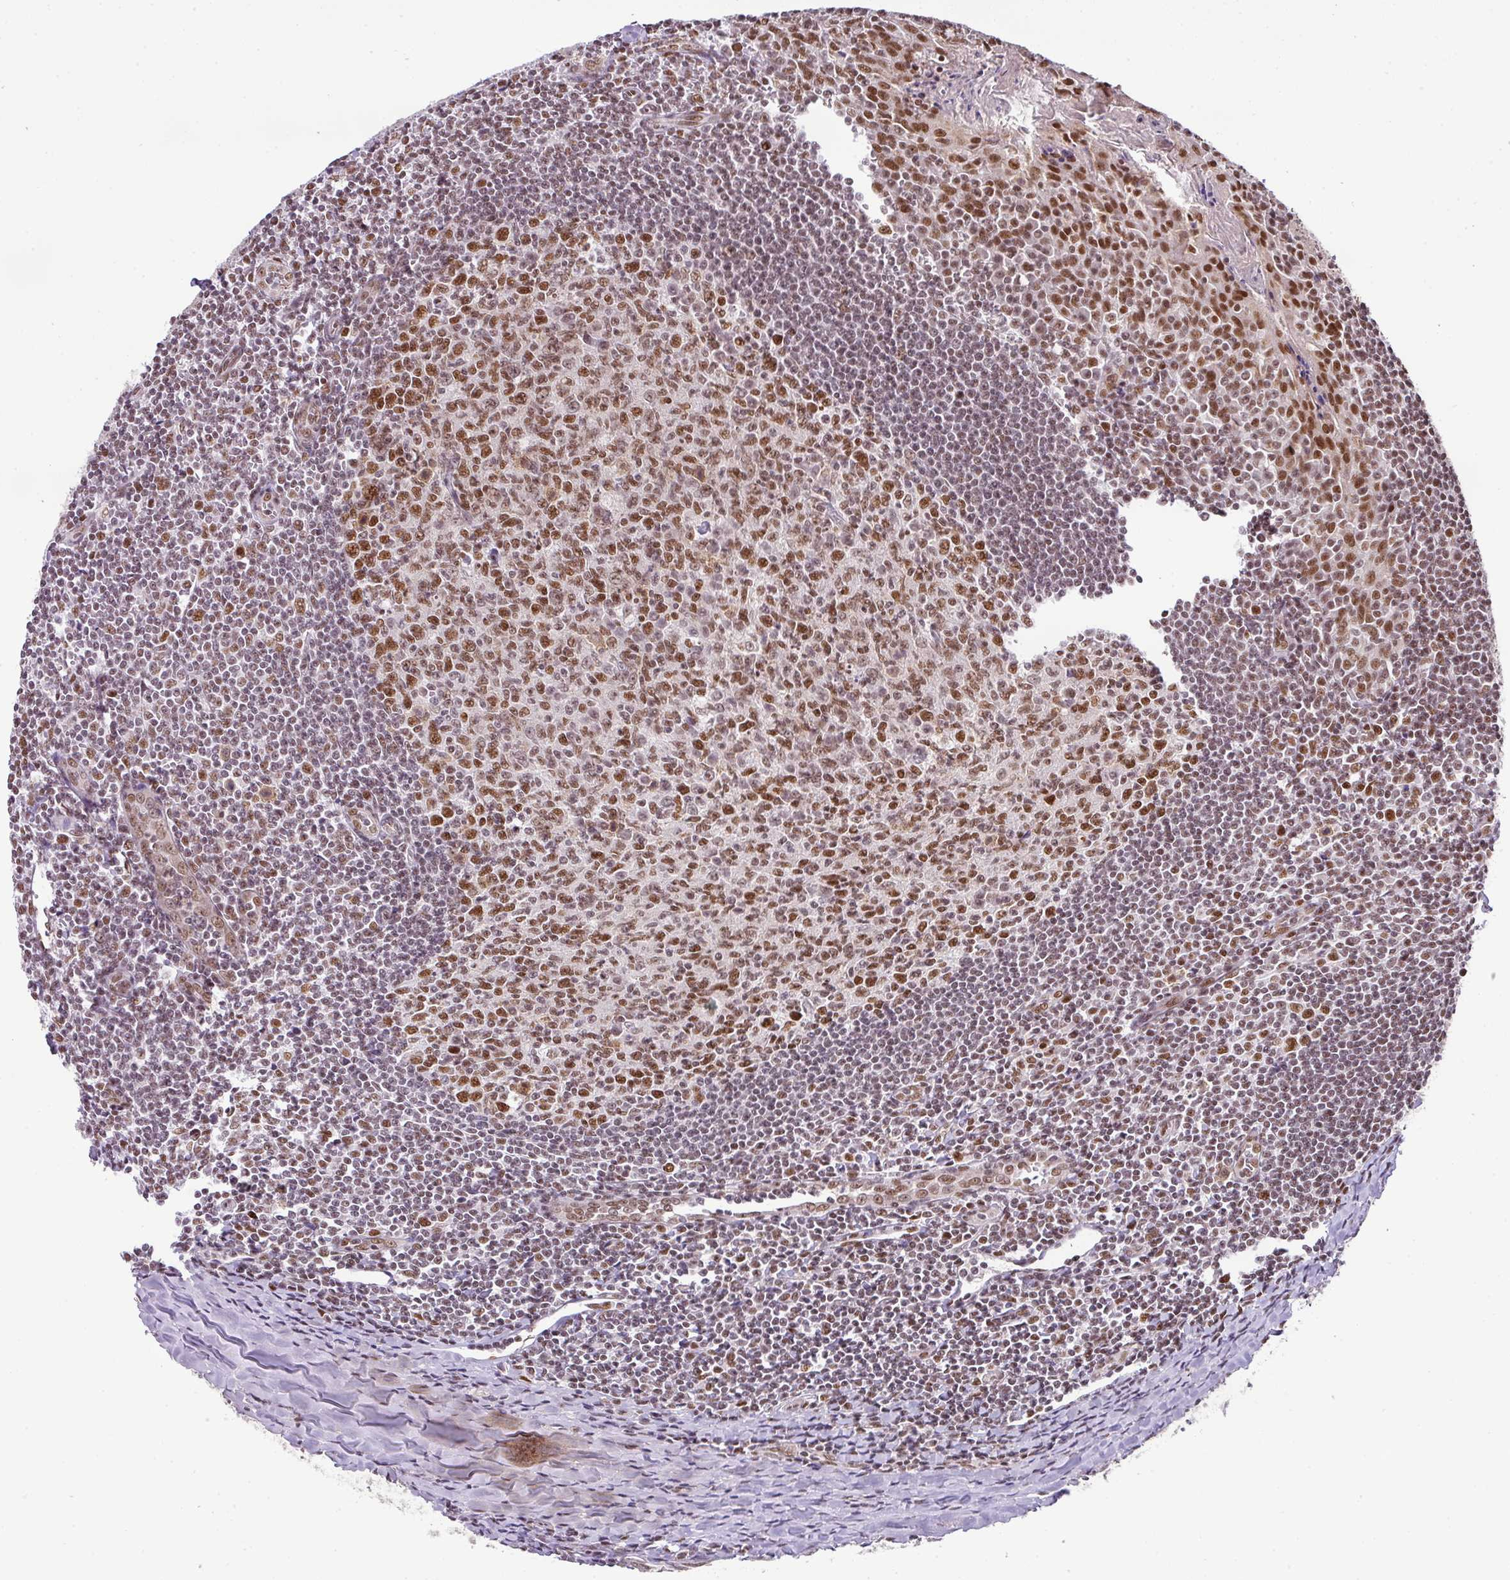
{"staining": {"intensity": "moderate", "quantity": ">75%", "location": "nuclear"}, "tissue": "tonsil", "cell_type": "Germinal center cells", "image_type": "normal", "snomed": [{"axis": "morphology", "description": "Normal tissue, NOS"}, {"axis": "topography", "description": "Tonsil"}], "caption": "Tonsil stained with immunohistochemistry (IHC) demonstrates moderate nuclear positivity in approximately >75% of germinal center cells. (DAB IHC, brown staining for protein, blue staining for nuclei).", "gene": "PGAP4", "patient": {"sex": "male", "age": 27}}